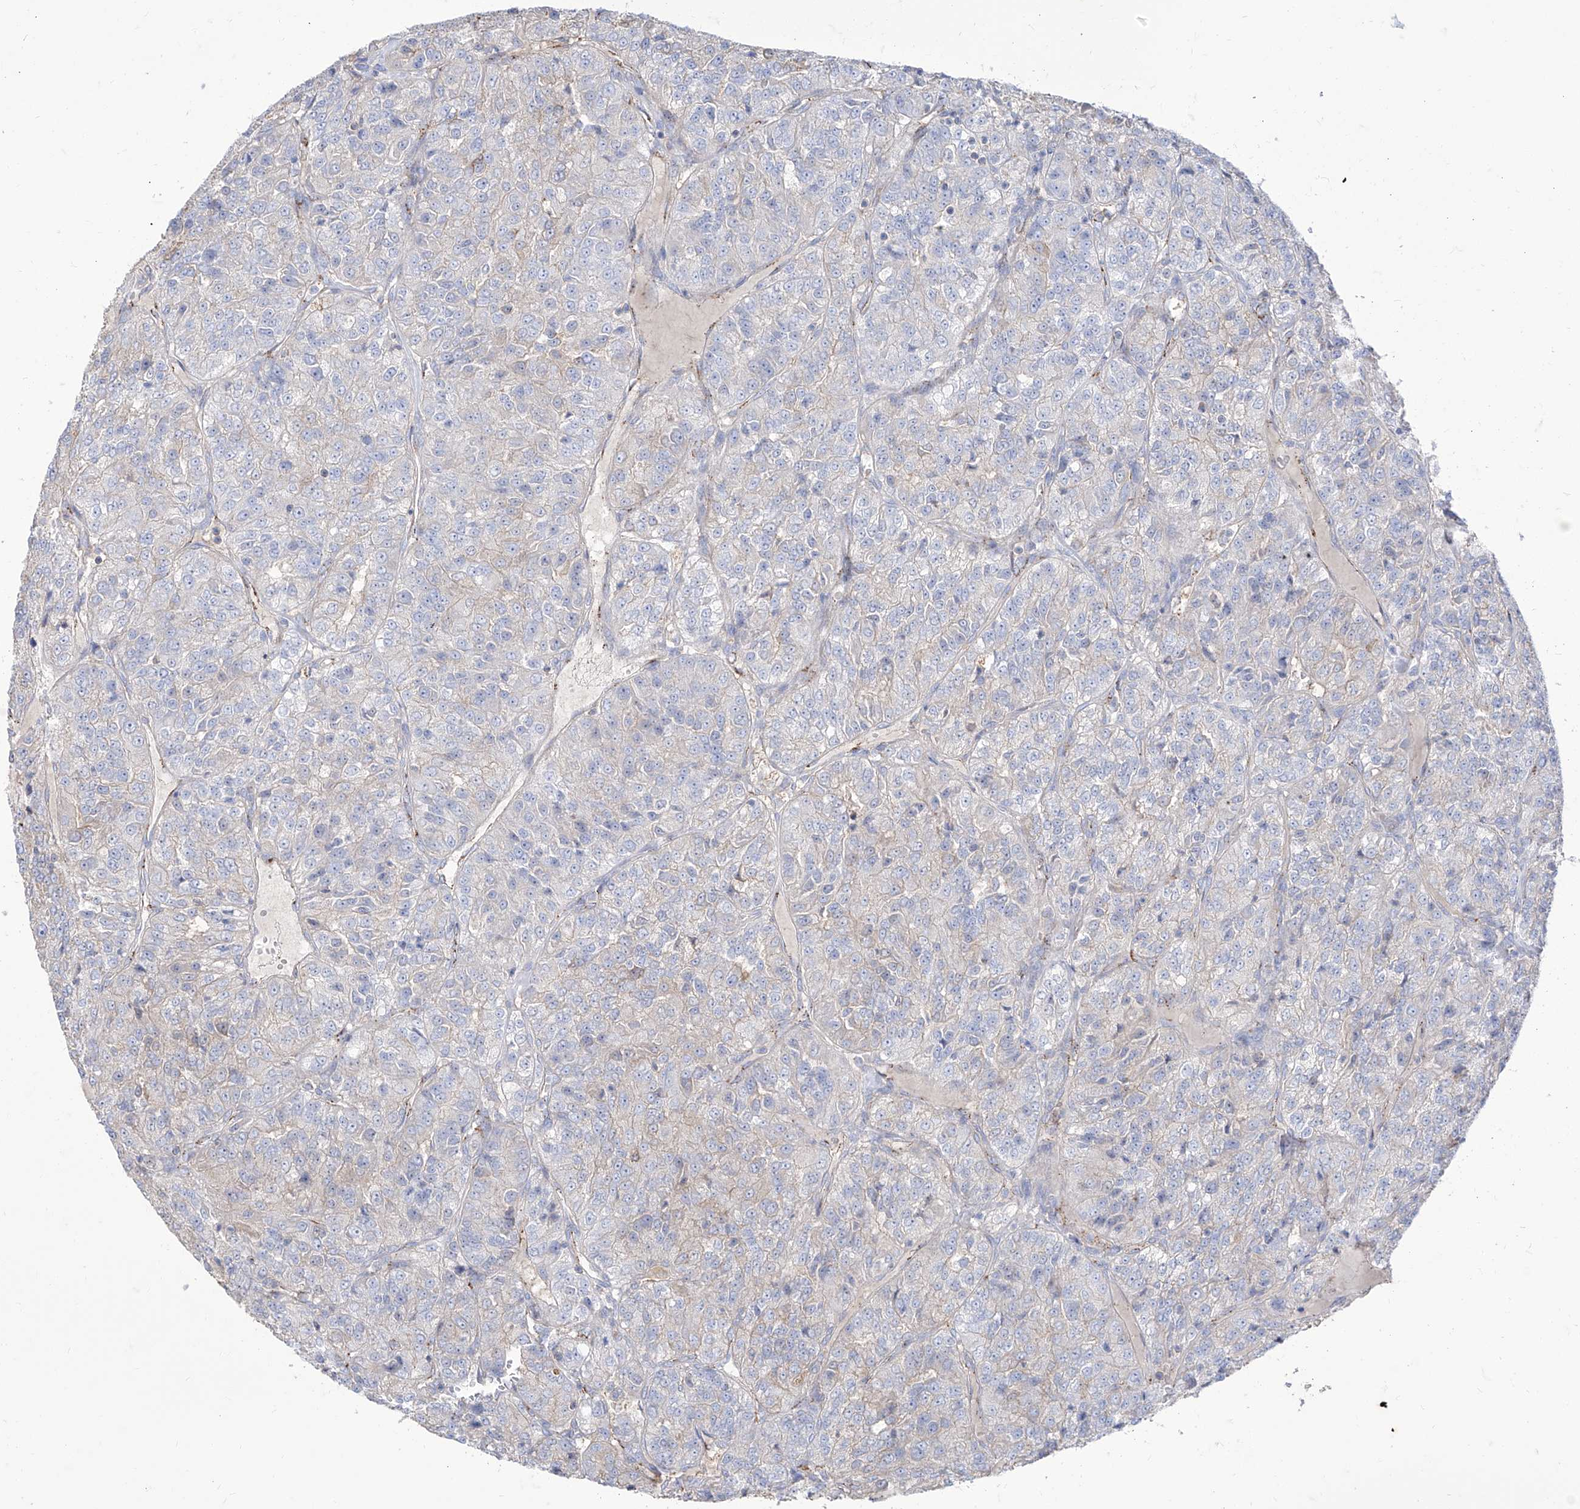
{"staining": {"intensity": "negative", "quantity": "none", "location": "none"}, "tissue": "renal cancer", "cell_type": "Tumor cells", "image_type": "cancer", "snomed": [{"axis": "morphology", "description": "Adenocarcinoma, NOS"}, {"axis": "topography", "description": "Kidney"}], "caption": "Immunohistochemistry image of neoplastic tissue: renal adenocarcinoma stained with DAB (3,3'-diaminobenzidine) exhibits no significant protein positivity in tumor cells.", "gene": "C1orf74", "patient": {"sex": "female", "age": 63}}